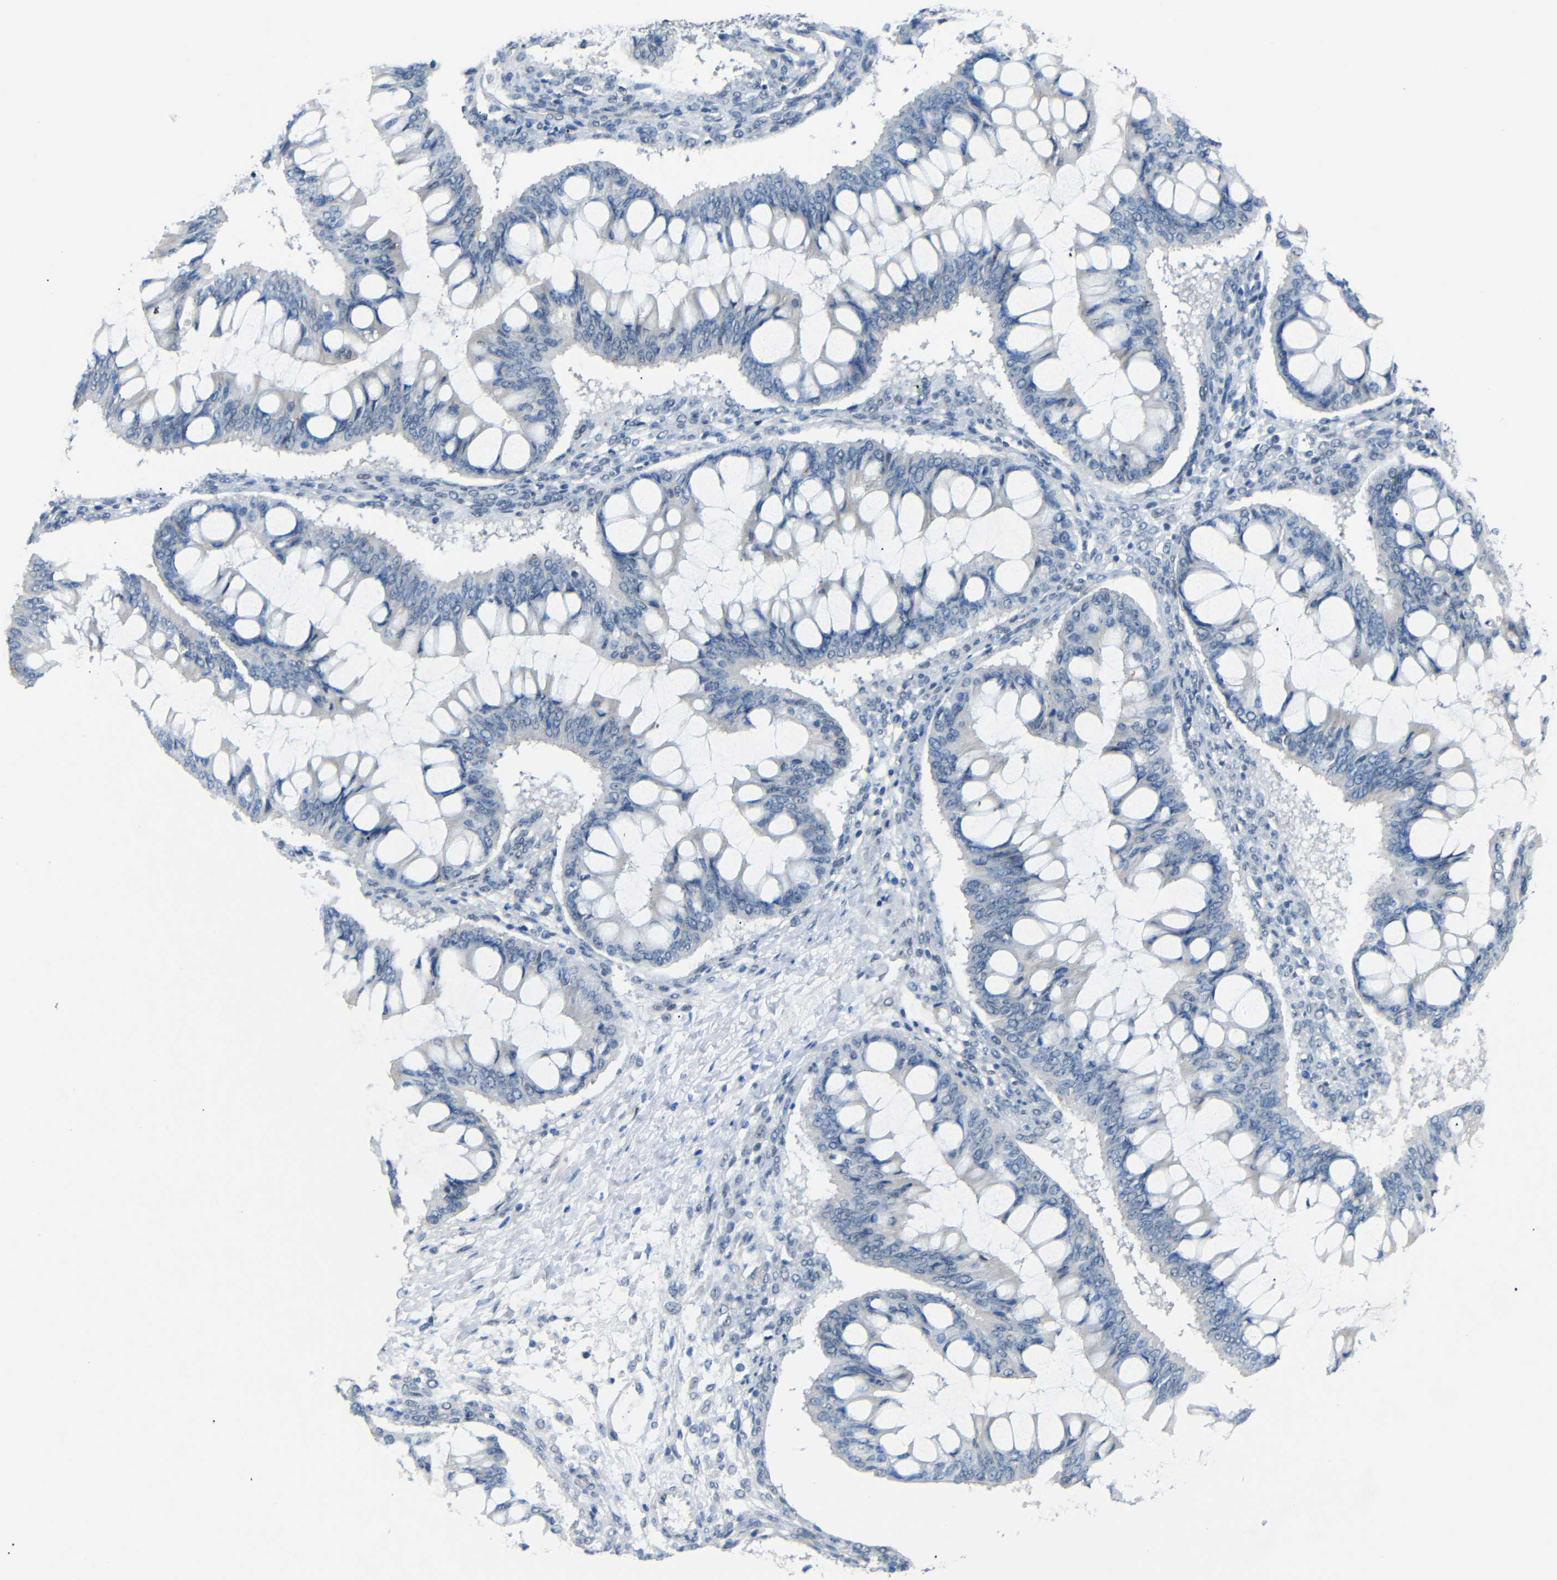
{"staining": {"intensity": "negative", "quantity": "none", "location": "none"}, "tissue": "ovarian cancer", "cell_type": "Tumor cells", "image_type": "cancer", "snomed": [{"axis": "morphology", "description": "Cystadenocarcinoma, mucinous, NOS"}, {"axis": "topography", "description": "Ovary"}], "caption": "Ovarian cancer (mucinous cystadenocarcinoma) stained for a protein using IHC shows no staining tumor cells.", "gene": "GPR158", "patient": {"sex": "female", "age": 73}}